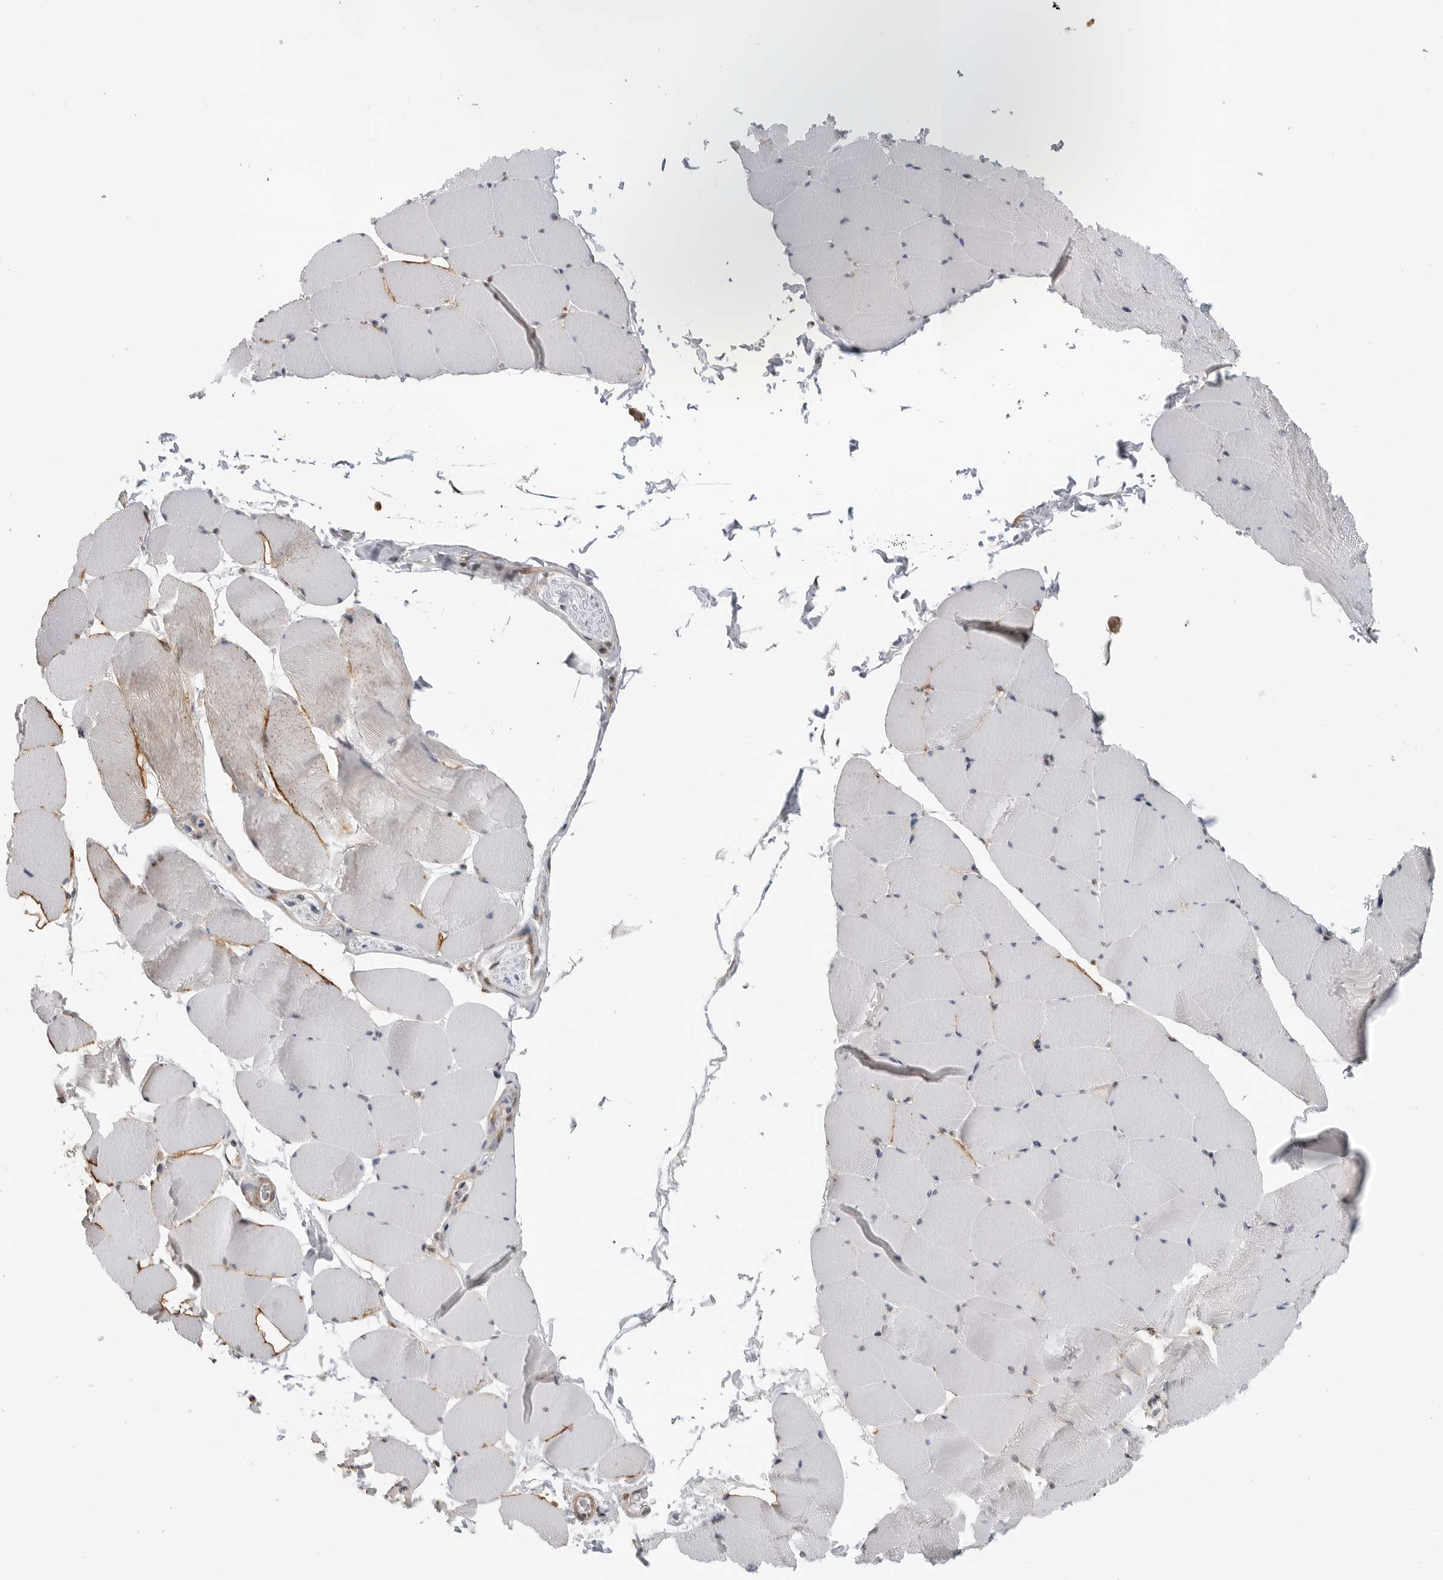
{"staining": {"intensity": "moderate", "quantity": "25%-75%", "location": "cytoplasmic/membranous"}, "tissue": "skeletal muscle", "cell_type": "Myocytes", "image_type": "normal", "snomed": [{"axis": "morphology", "description": "Normal tissue, NOS"}, {"axis": "topography", "description": "Skeletal muscle"}], "caption": "Immunohistochemistry of normal skeletal muscle demonstrates medium levels of moderate cytoplasmic/membranous expression in about 25%-75% of myocytes.", "gene": "ANXA11", "patient": {"sex": "male", "age": 62}}